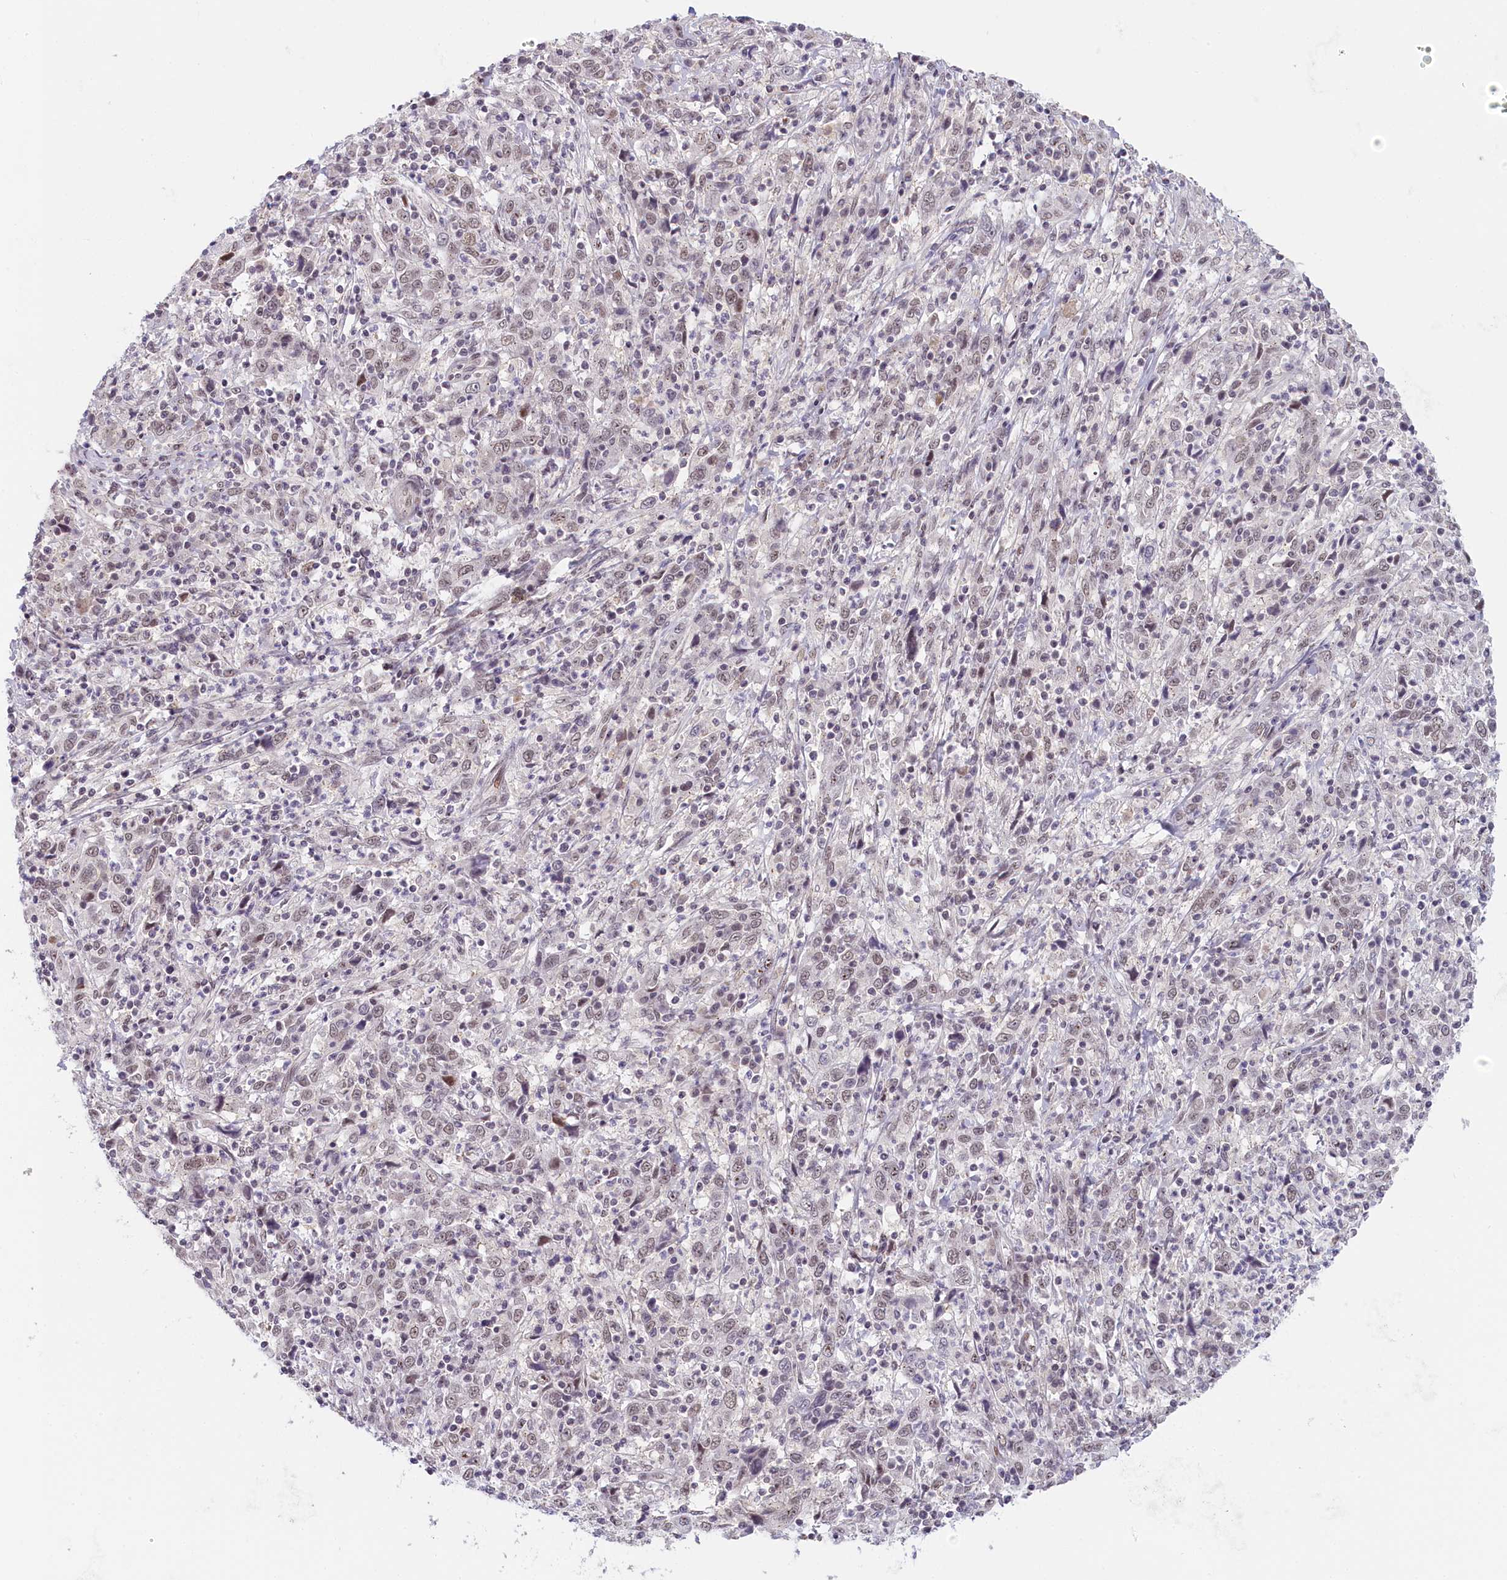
{"staining": {"intensity": "weak", "quantity": ">75%", "location": "nuclear"}, "tissue": "cervical cancer", "cell_type": "Tumor cells", "image_type": "cancer", "snomed": [{"axis": "morphology", "description": "Squamous cell carcinoma, NOS"}, {"axis": "topography", "description": "Cervix"}], "caption": "Immunohistochemistry micrograph of neoplastic tissue: cervical squamous cell carcinoma stained using immunohistochemistry (IHC) demonstrates low levels of weak protein expression localized specifically in the nuclear of tumor cells, appearing as a nuclear brown color.", "gene": "SEC31B", "patient": {"sex": "female", "age": 46}}